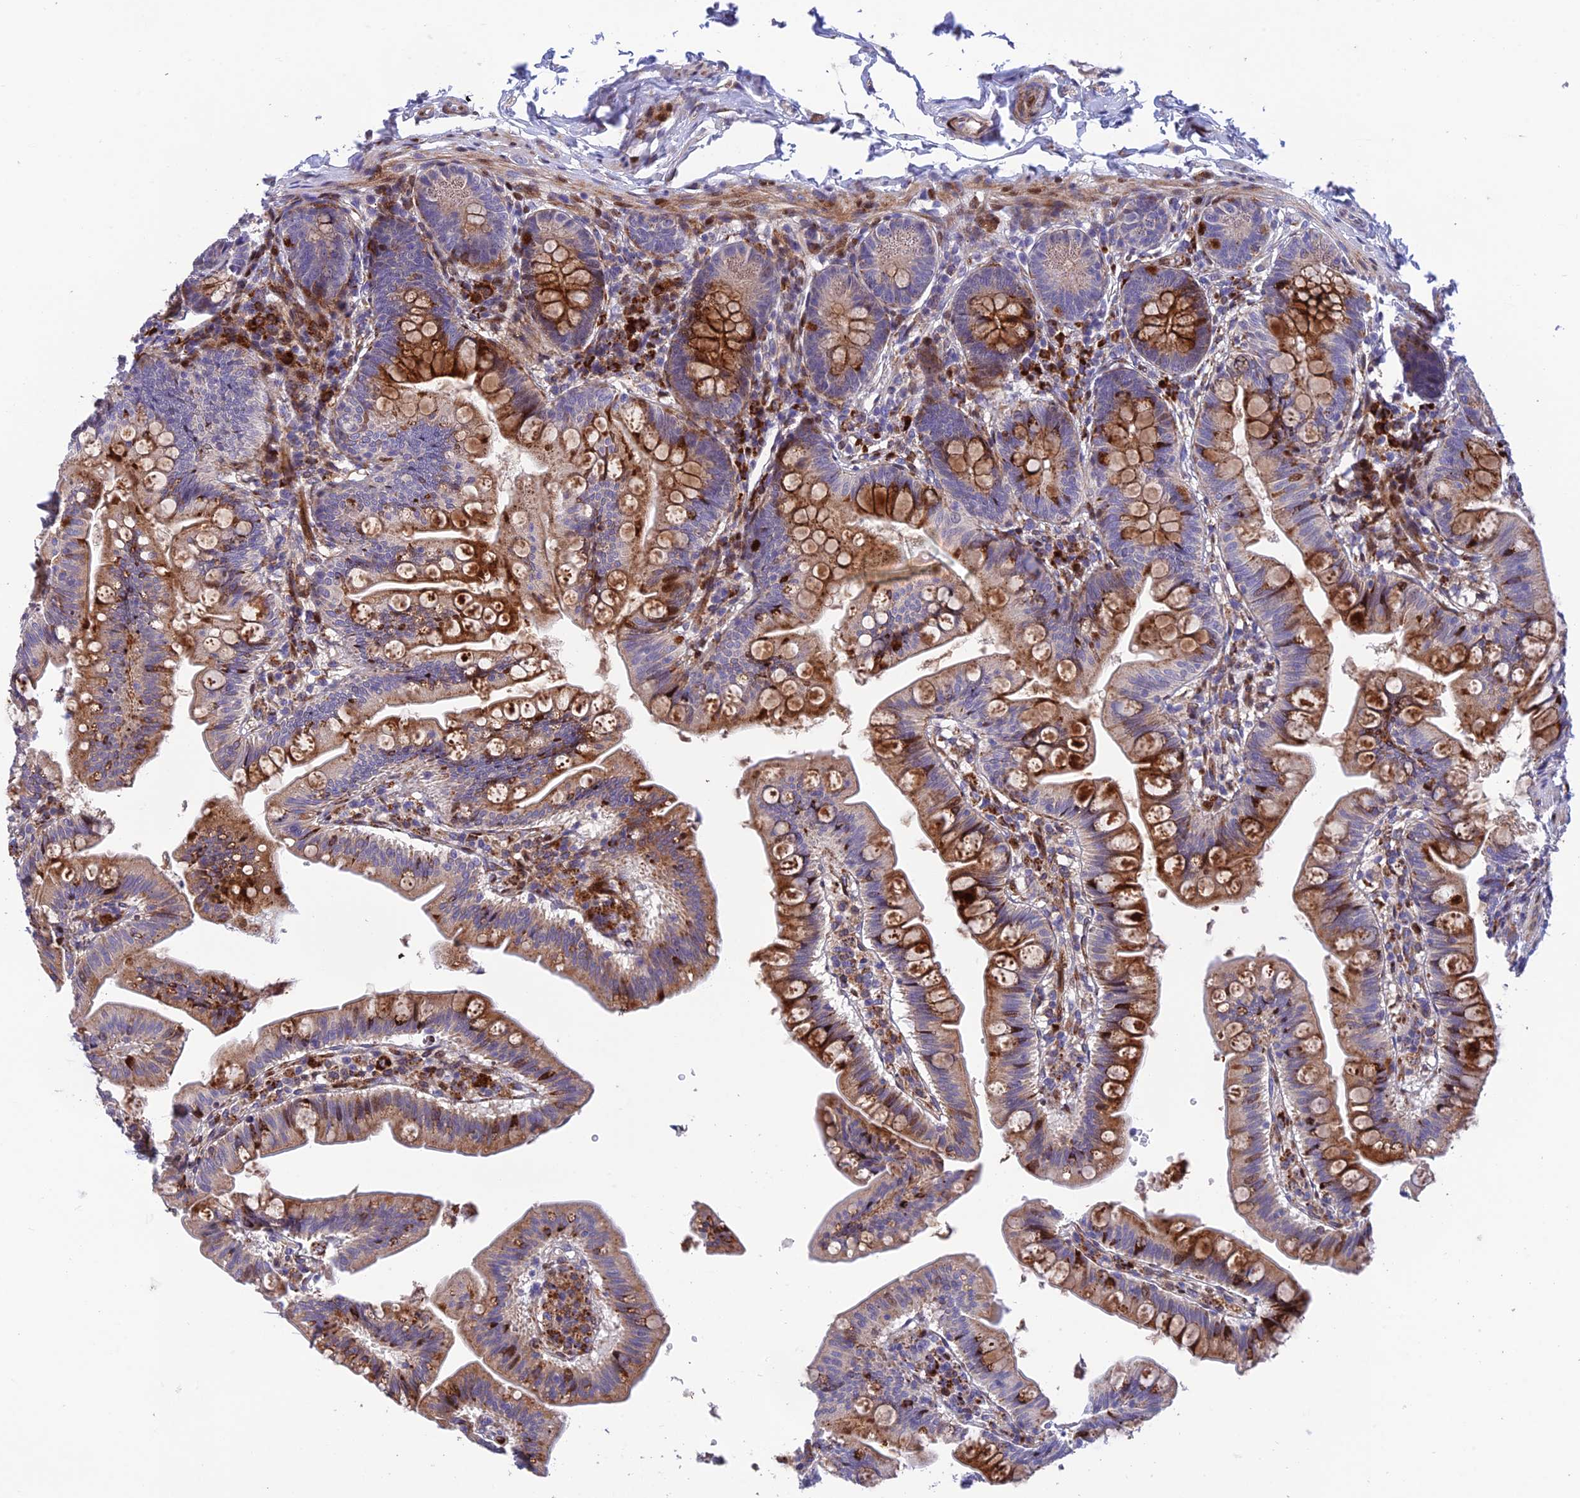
{"staining": {"intensity": "moderate", "quantity": ">75%", "location": "cytoplasmic/membranous"}, "tissue": "small intestine", "cell_type": "Glandular cells", "image_type": "normal", "snomed": [{"axis": "morphology", "description": "Normal tissue, NOS"}, {"axis": "topography", "description": "Small intestine"}], "caption": "A brown stain highlights moderate cytoplasmic/membranous positivity of a protein in glandular cells of benign small intestine.", "gene": "CPSF4L", "patient": {"sex": "male", "age": 7}}